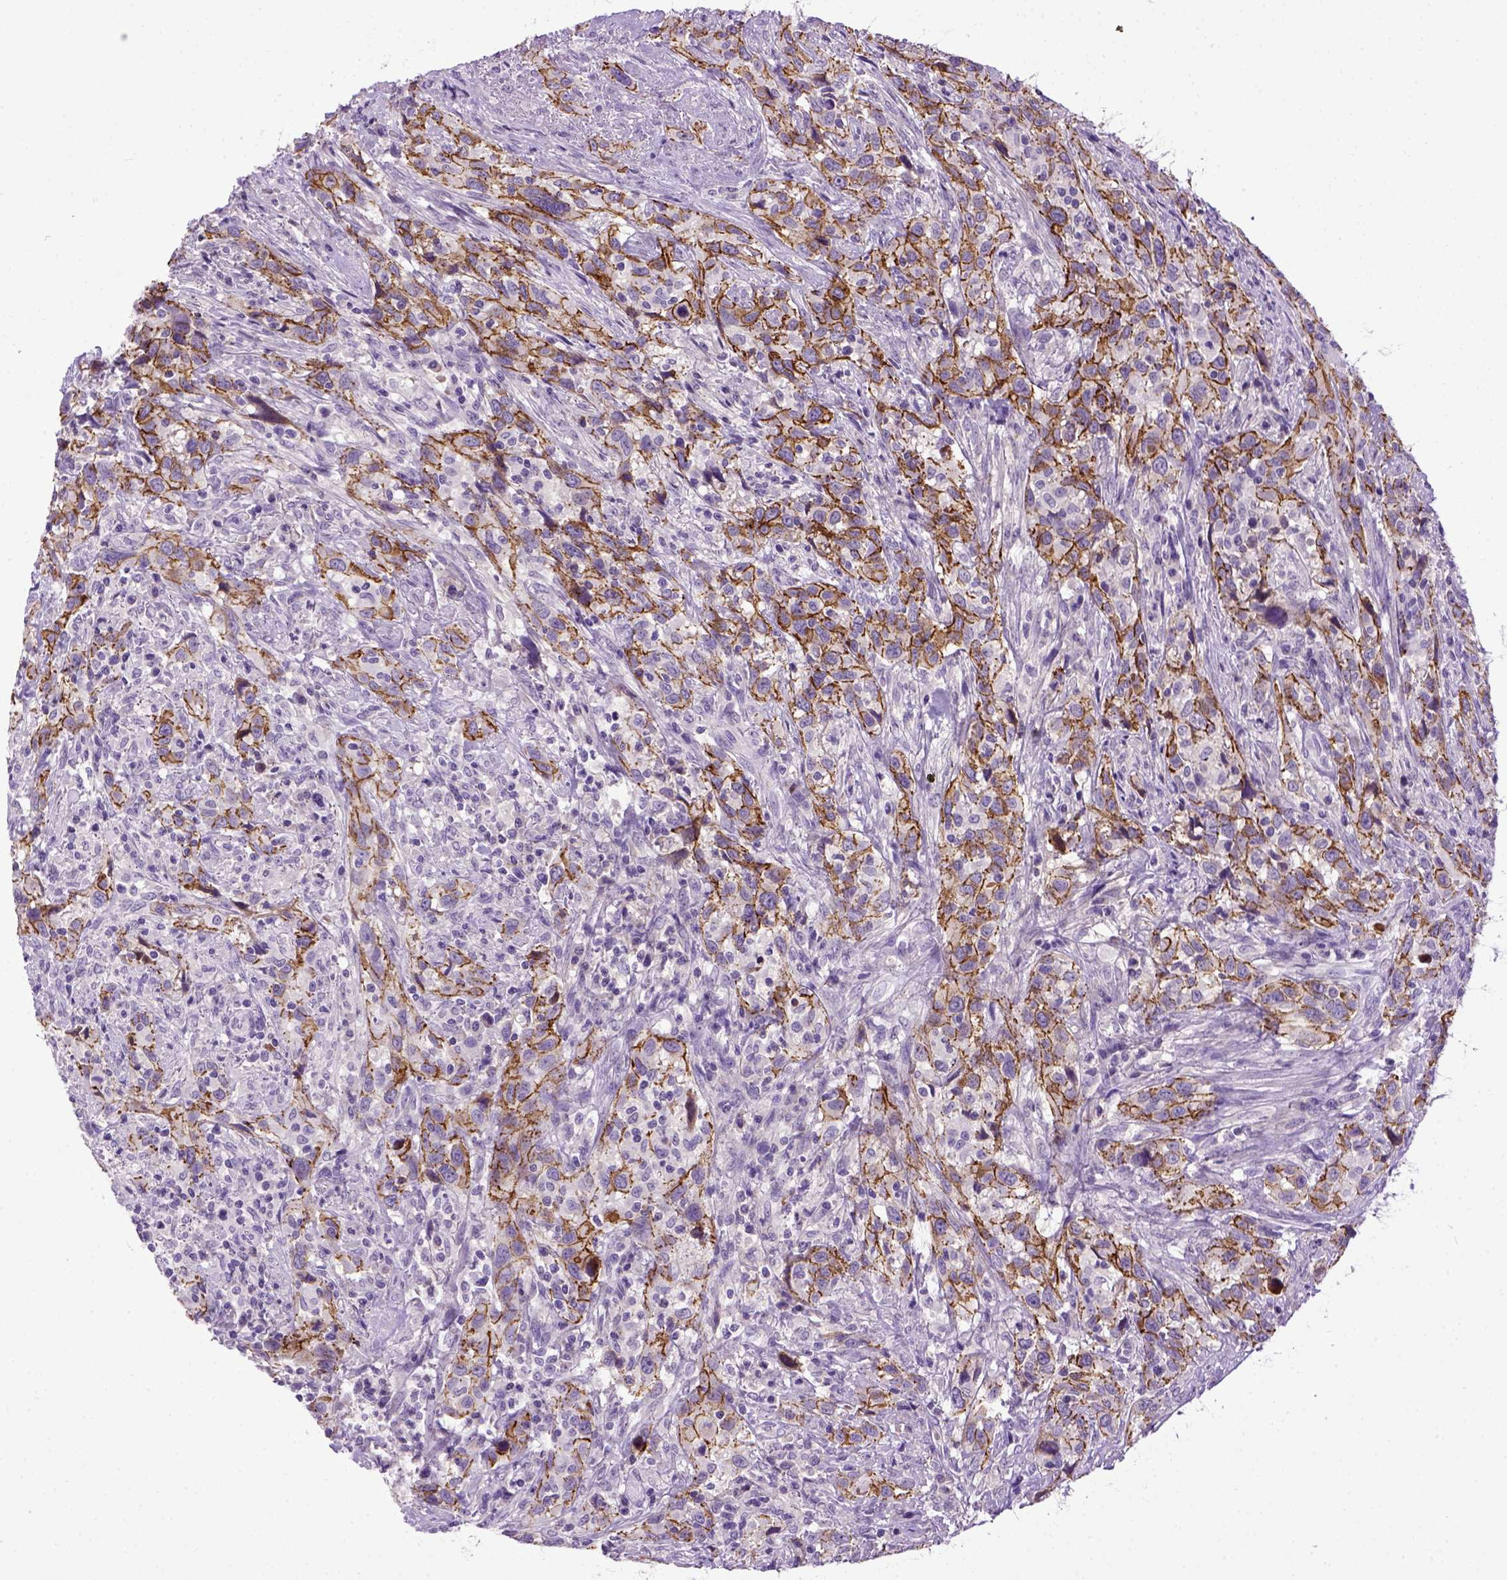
{"staining": {"intensity": "strong", "quantity": ">75%", "location": "cytoplasmic/membranous"}, "tissue": "urothelial cancer", "cell_type": "Tumor cells", "image_type": "cancer", "snomed": [{"axis": "morphology", "description": "Urothelial carcinoma, NOS"}, {"axis": "morphology", "description": "Urothelial carcinoma, High grade"}, {"axis": "topography", "description": "Urinary bladder"}], "caption": "Protein staining of high-grade urothelial carcinoma tissue shows strong cytoplasmic/membranous positivity in approximately >75% of tumor cells. (DAB = brown stain, brightfield microscopy at high magnification).", "gene": "CDH1", "patient": {"sex": "female", "age": 64}}